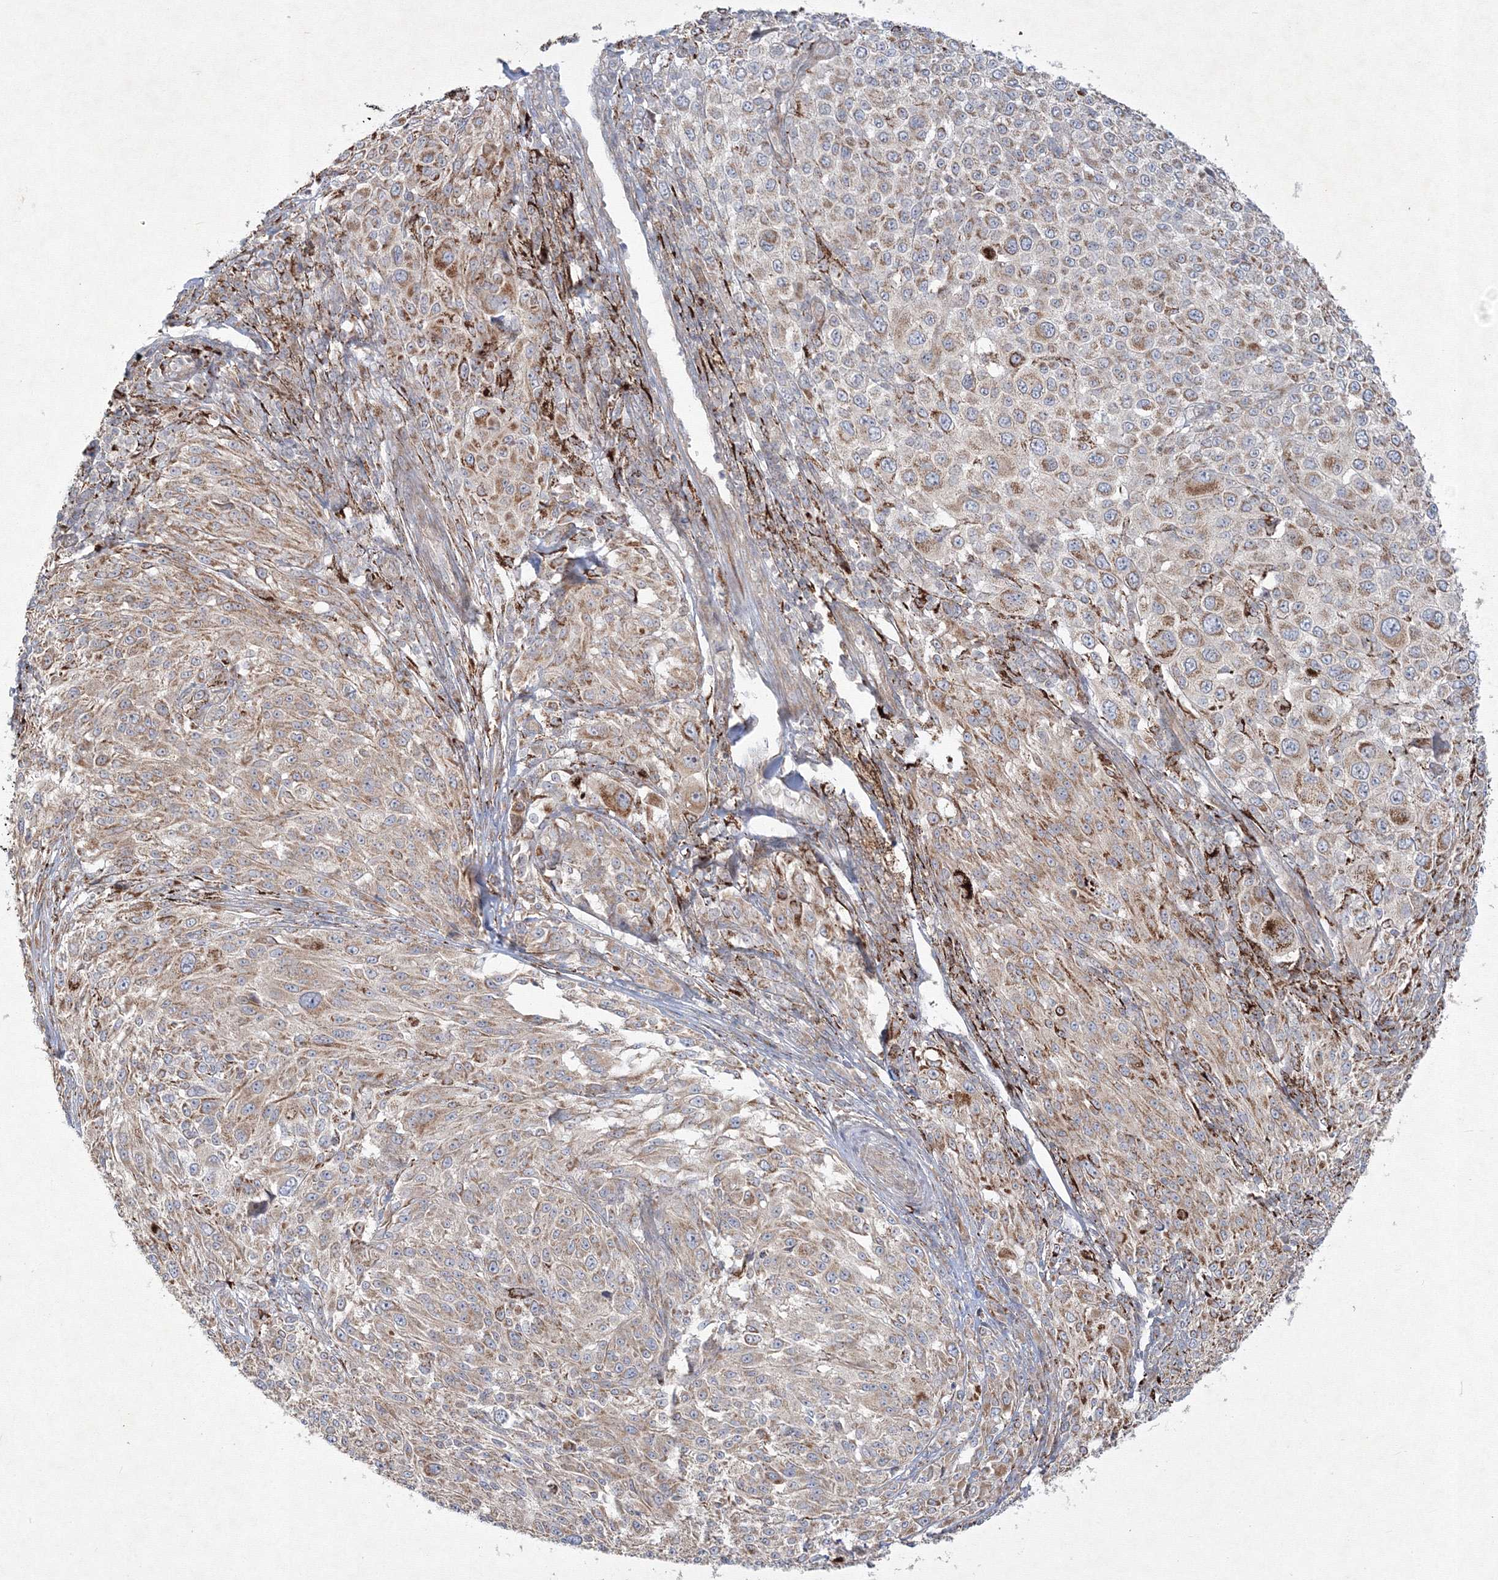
{"staining": {"intensity": "strong", "quantity": "<25%", "location": "cytoplasmic/membranous"}, "tissue": "melanoma", "cell_type": "Tumor cells", "image_type": "cancer", "snomed": [{"axis": "morphology", "description": "Malignant melanoma, NOS"}, {"axis": "topography", "description": "Skin of trunk"}], "caption": "Tumor cells display medium levels of strong cytoplasmic/membranous expression in approximately <25% of cells in melanoma.", "gene": "WDR49", "patient": {"sex": "male", "age": 71}}